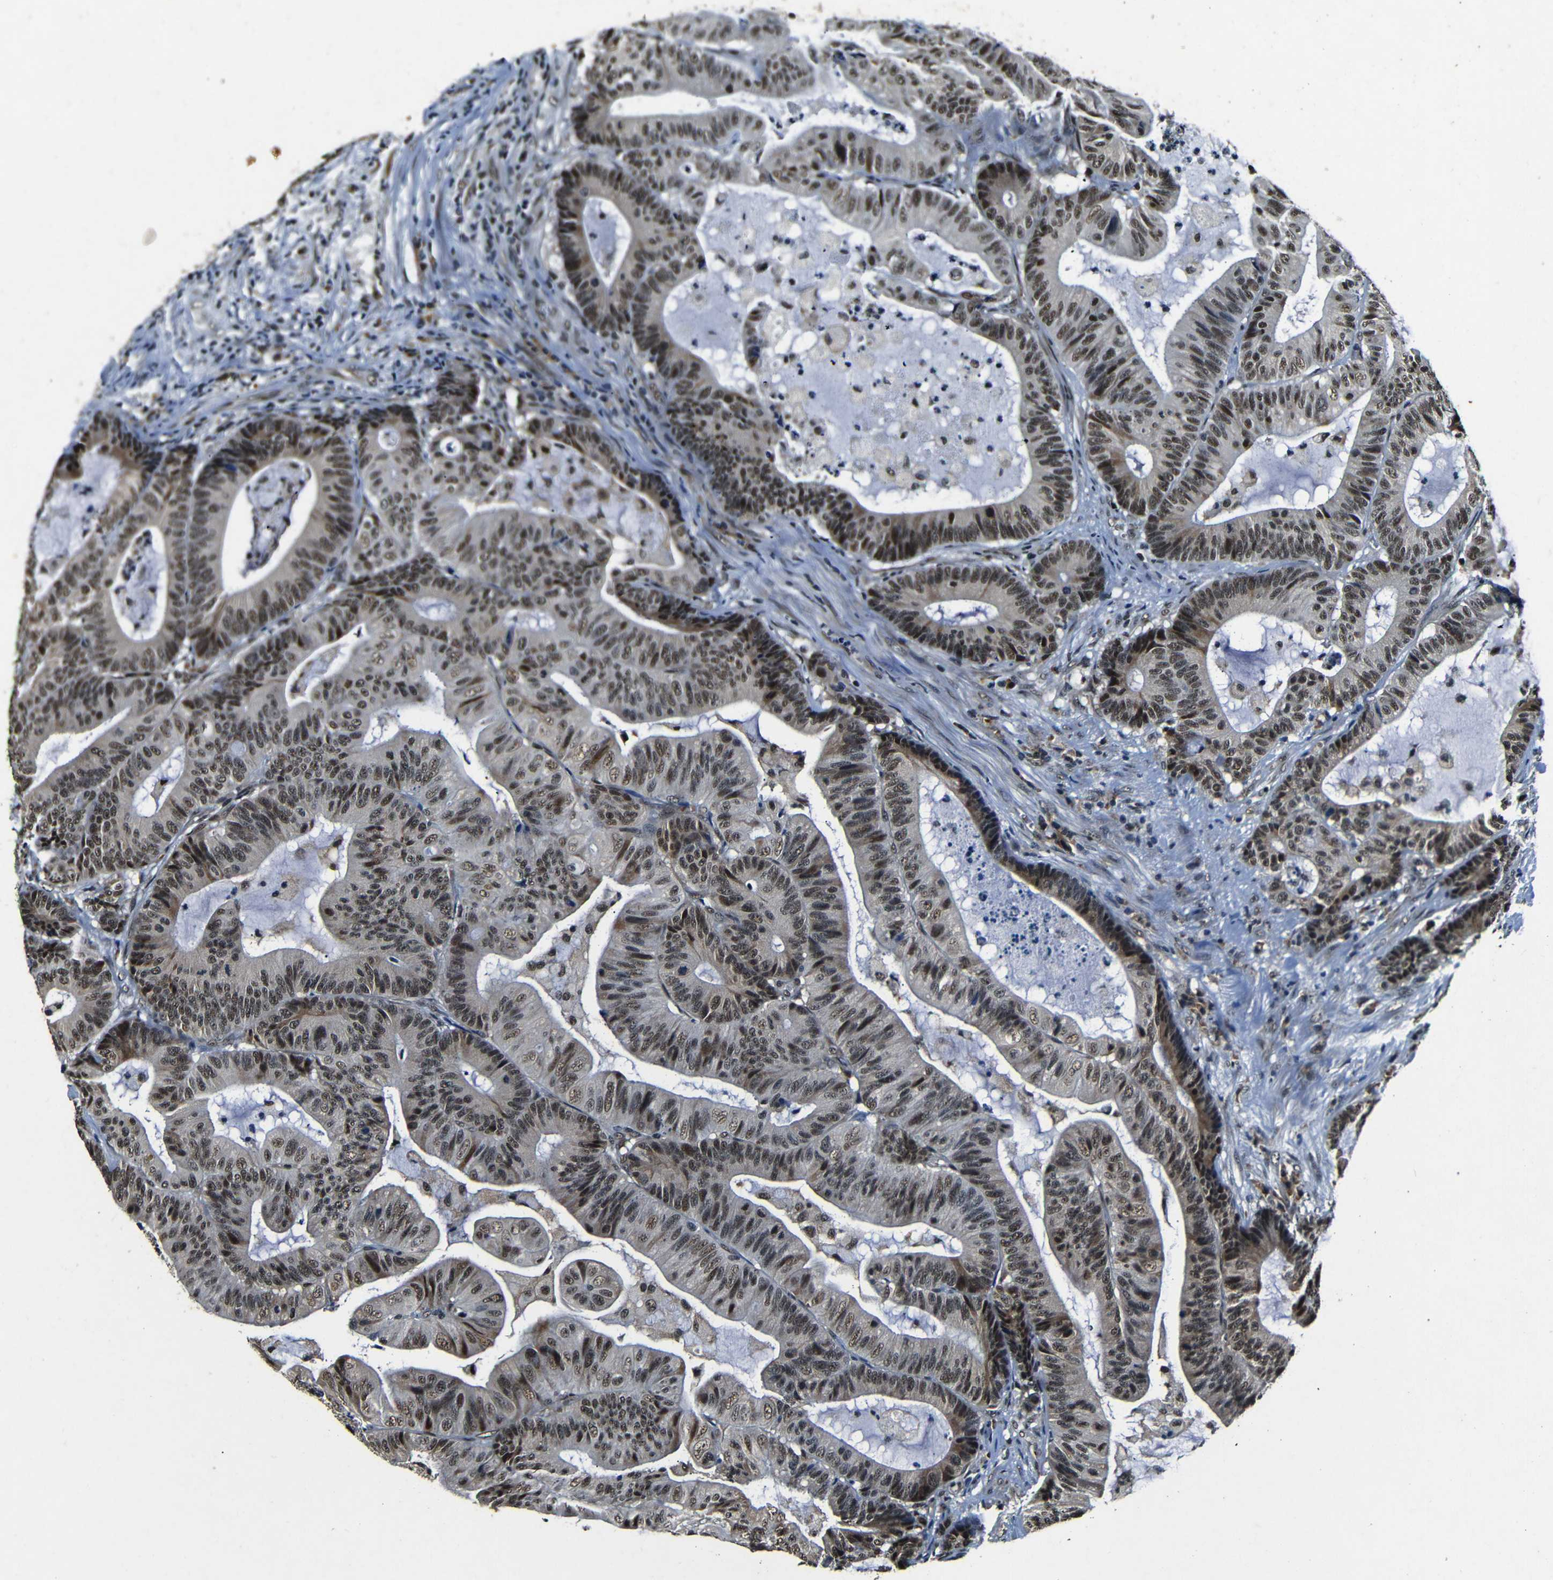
{"staining": {"intensity": "moderate", "quantity": ">75%", "location": "nuclear"}, "tissue": "colorectal cancer", "cell_type": "Tumor cells", "image_type": "cancer", "snomed": [{"axis": "morphology", "description": "Adenocarcinoma, NOS"}, {"axis": "topography", "description": "Colon"}], "caption": "There is medium levels of moderate nuclear expression in tumor cells of colorectal cancer (adenocarcinoma), as demonstrated by immunohistochemical staining (brown color).", "gene": "FOXD4", "patient": {"sex": "female", "age": 84}}